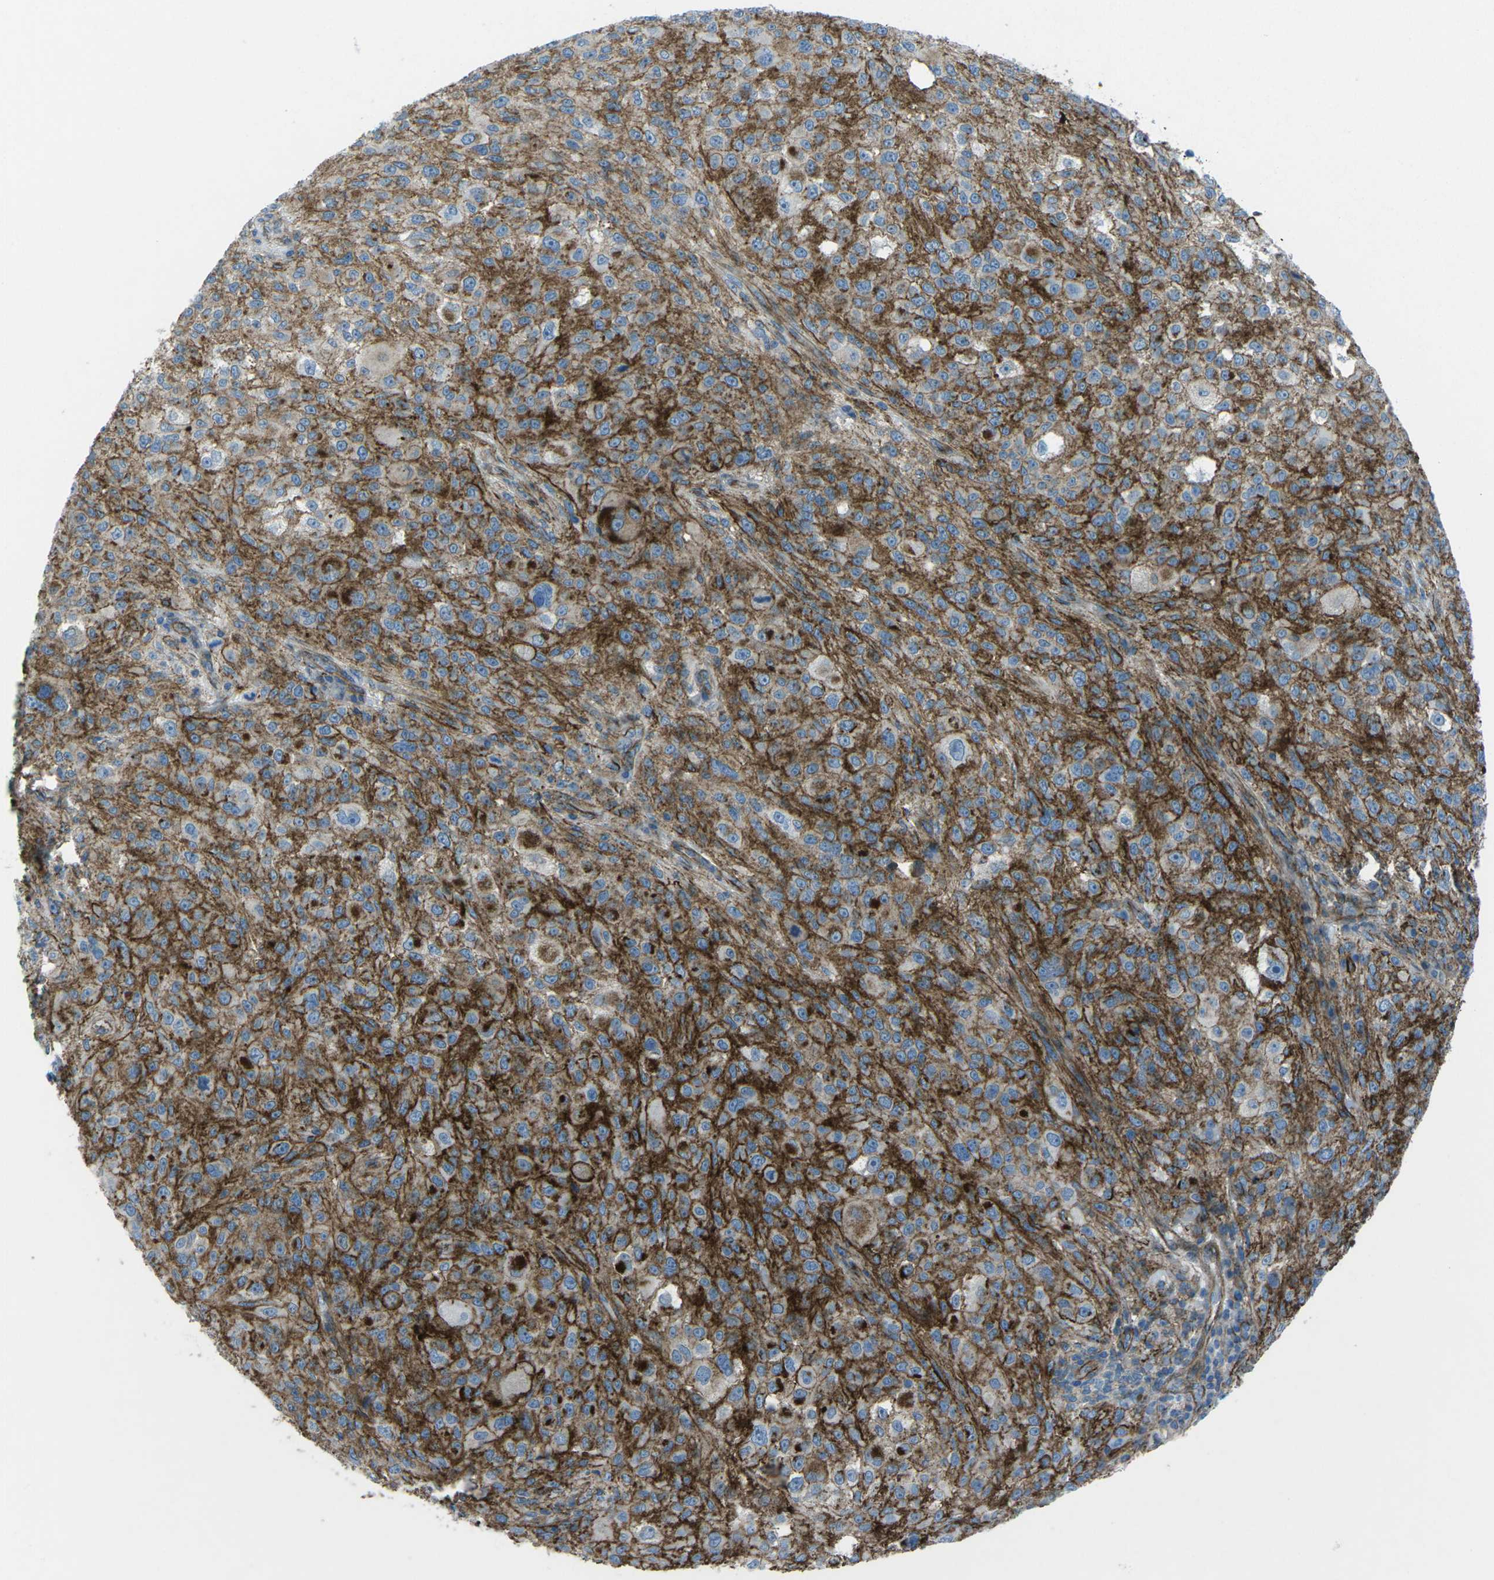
{"staining": {"intensity": "moderate", "quantity": "25%-75%", "location": "cytoplasmic/membranous"}, "tissue": "melanoma", "cell_type": "Tumor cells", "image_type": "cancer", "snomed": [{"axis": "morphology", "description": "Necrosis, NOS"}, {"axis": "morphology", "description": "Malignant melanoma, NOS"}, {"axis": "topography", "description": "Skin"}], "caption": "Protein expression analysis of human malignant melanoma reveals moderate cytoplasmic/membranous expression in approximately 25%-75% of tumor cells. The staining was performed using DAB (3,3'-diaminobenzidine) to visualize the protein expression in brown, while the nuclei were stained in blue with hematoxylin (Magnification: 20x).", "gene": "UTRN", "patient": {"sex": "female", "age": 87}}